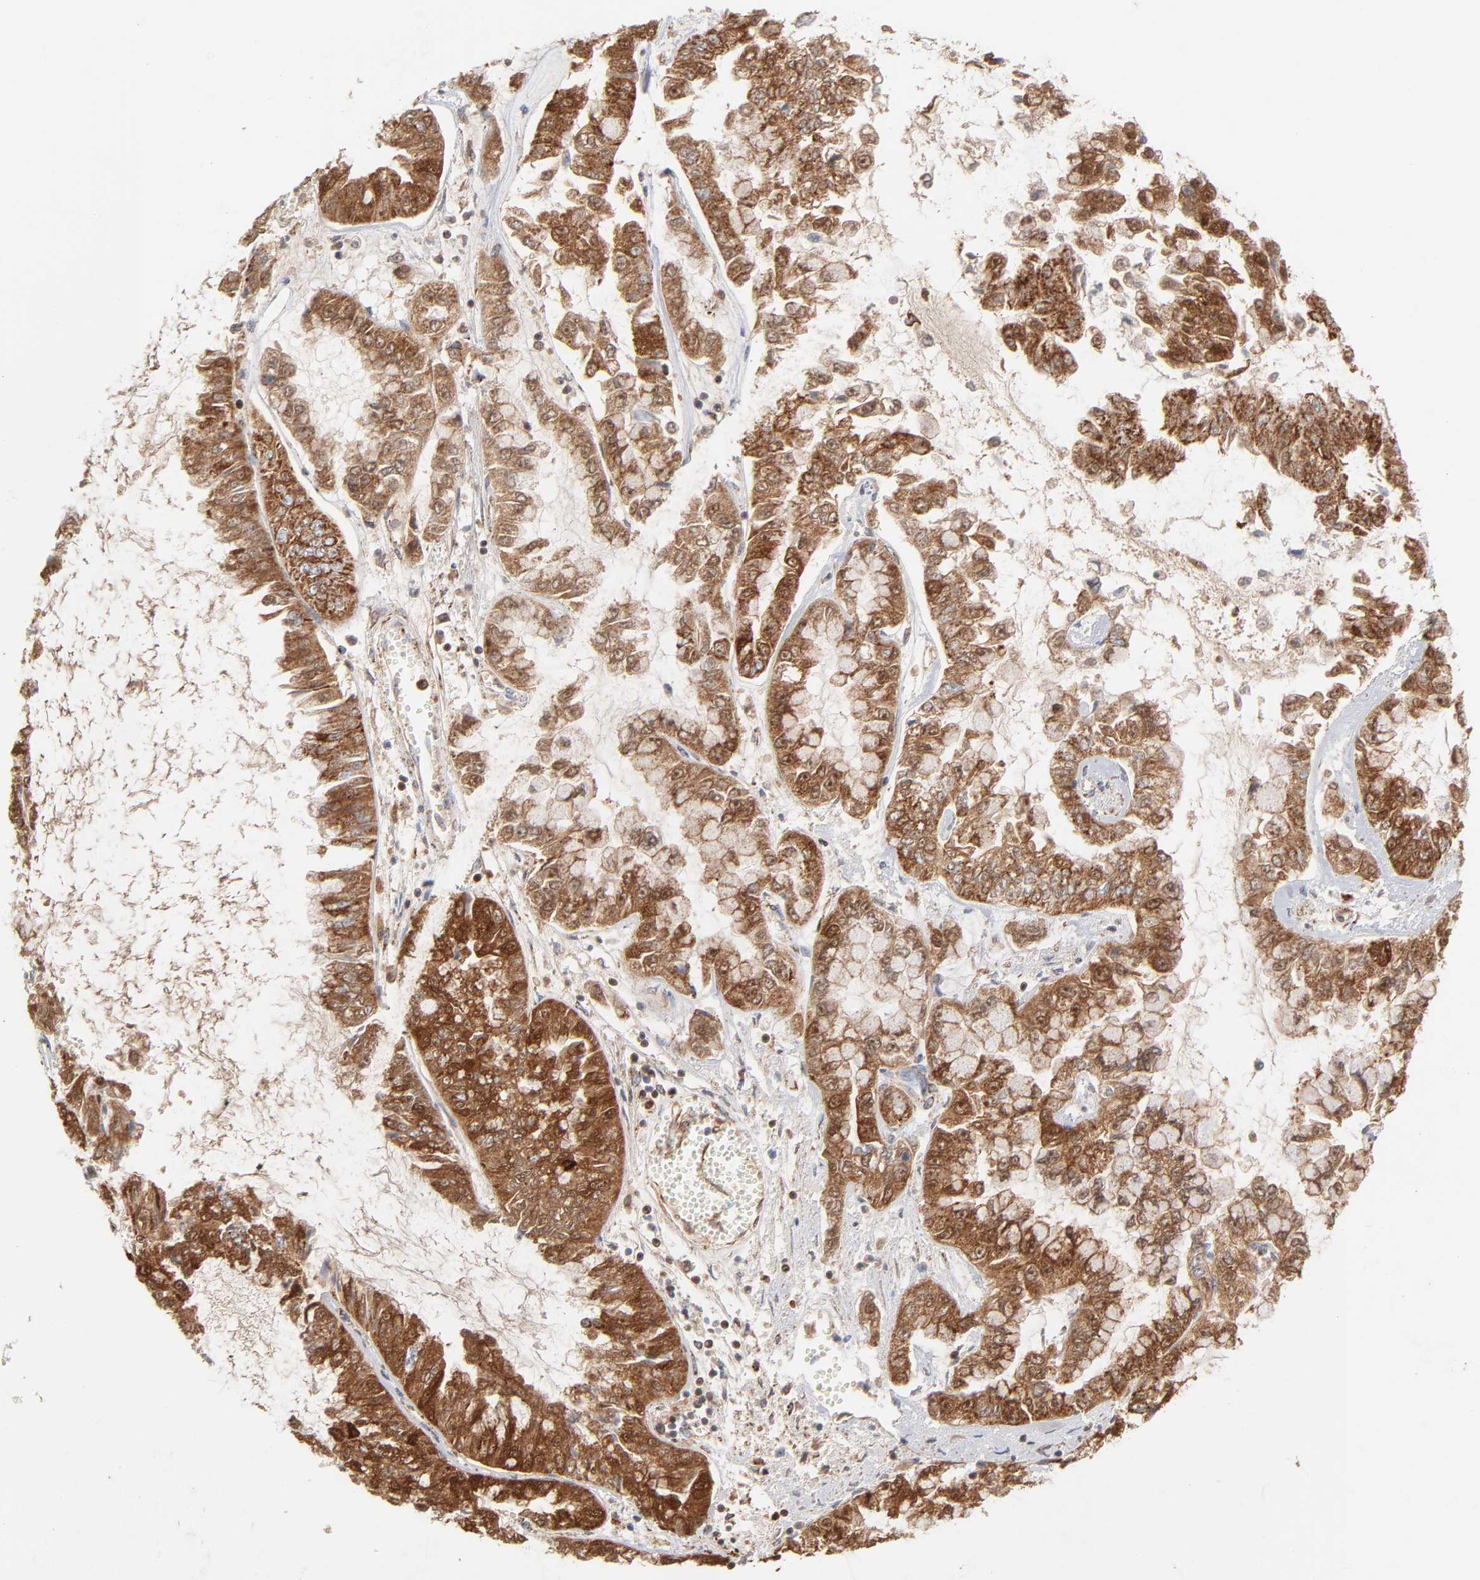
{"staining": {"intensity": "moderate", "quantity": ">75%", "location": "cytoplasmic/membranous"}, "tissue": "liver cancer", "cell_type": "Tumor cells", "image_type": "cancer", "snomed": [{"axis": "morphology", "description": "Cholangiocarcinoma"}, {"axis": "topography", "description": "Liver"}], "caption": "Moderate cytoplasmic/membranous staining for a protein is present in approximately >75% of tumor cells of cholangiocarcinoma (liver) using IHC.", "gene": "DIABLO", "patient": {"sex": "female", "age": 79}}